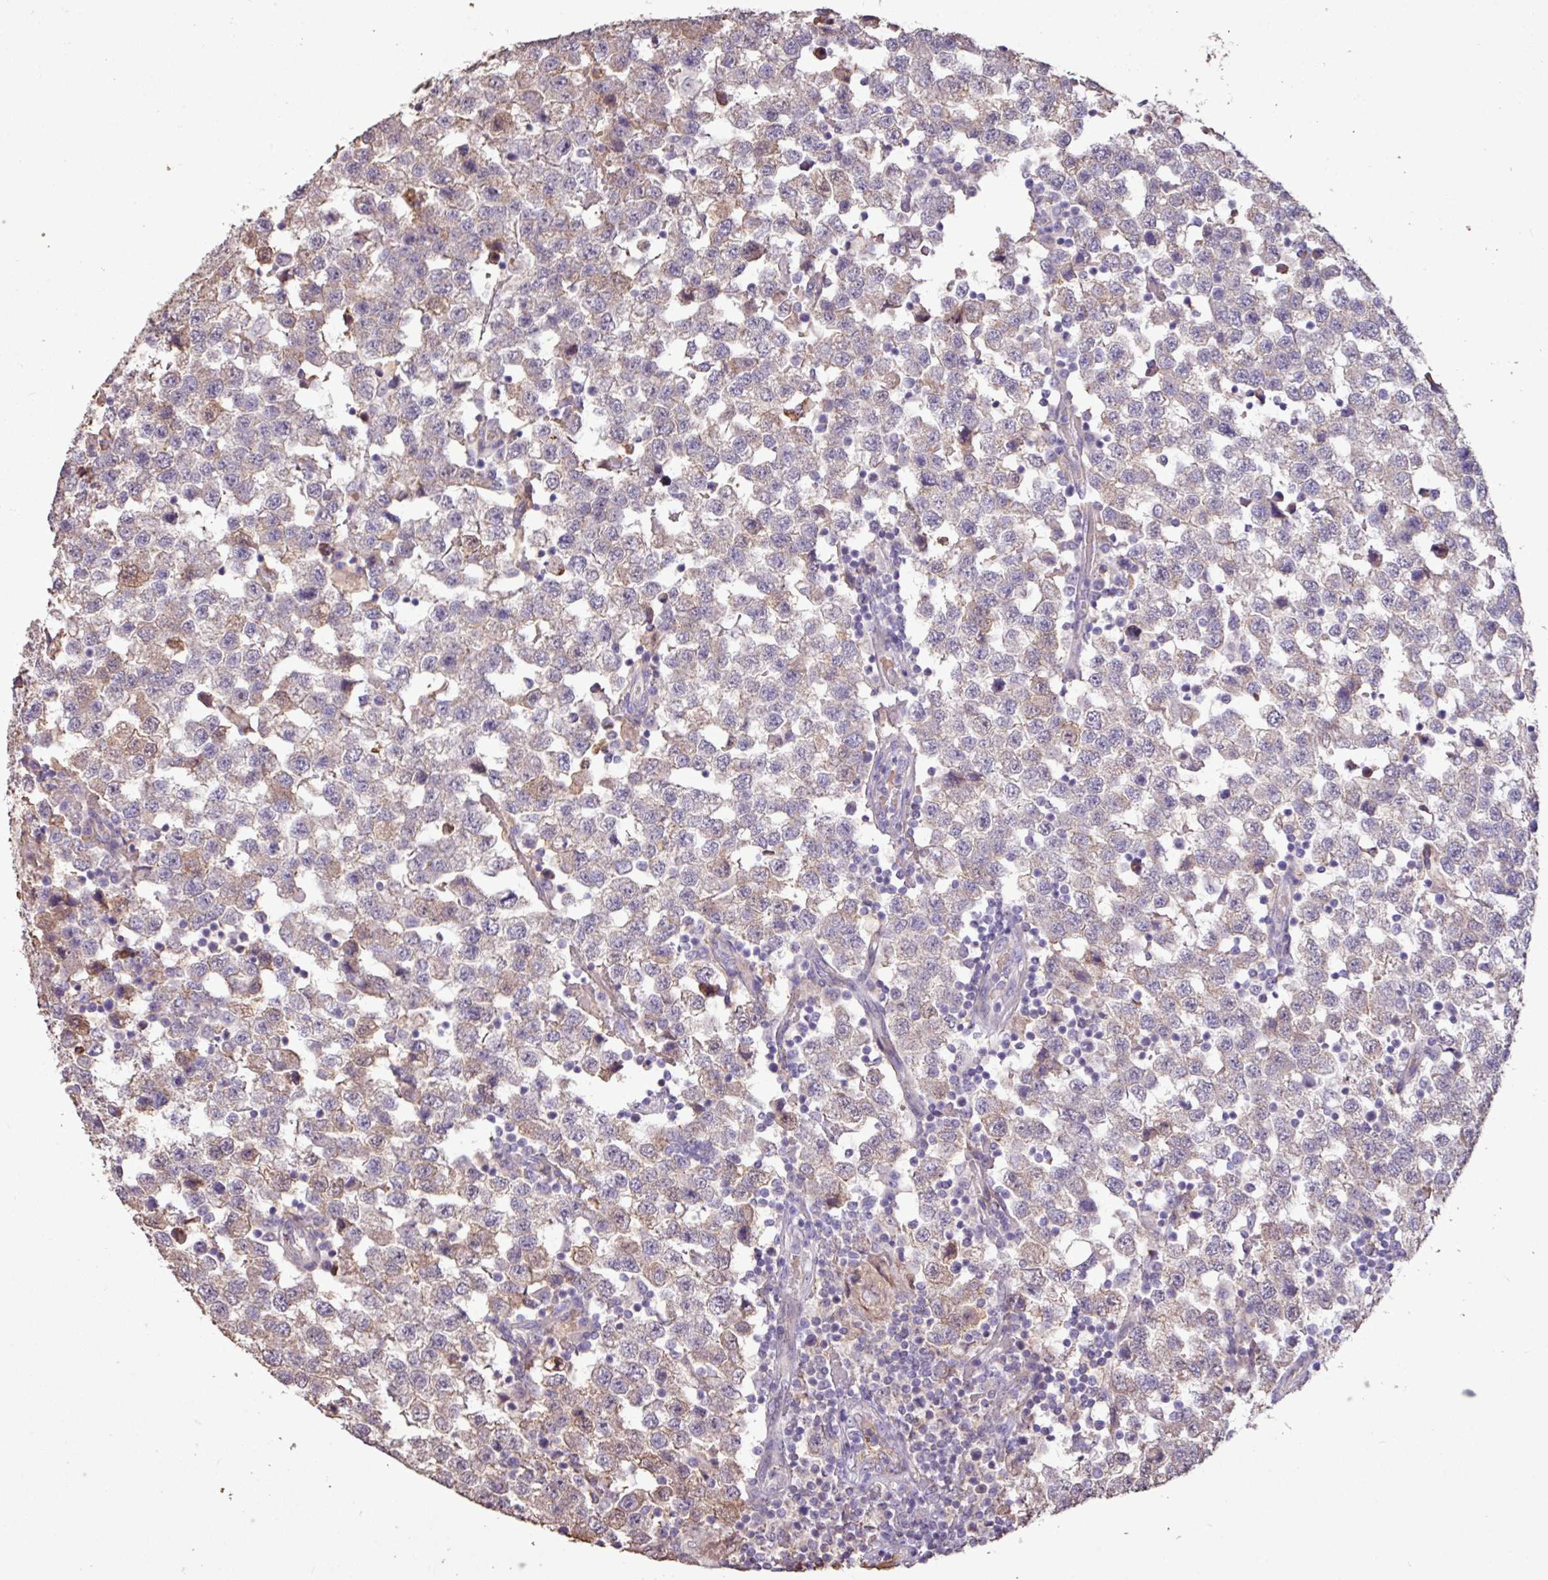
{"staining": {"intensity": "weak", "quantity": "<25%", "location": "cytoplasmic/membranous"}, "tissue": "testis cancer", "cell_type": "Tumor cells", "image_type": "cancer", "snomed": [{"axis": "morphology", "description": "Seminoma, NOS"}, {"axis": "topography", "description": "Testis"}], "caption": "Immunohistochemistry (IHC) of seminoma (testis) displays no expression in tumor cells. Brightfield microscopy of immunohistochemistry (IHC) stained with DAB (brown) and hematoxylin (blue), captured at high magnification.", "gene": "L3MBTL3", "patient": {"sex": "male", "age": 34}}